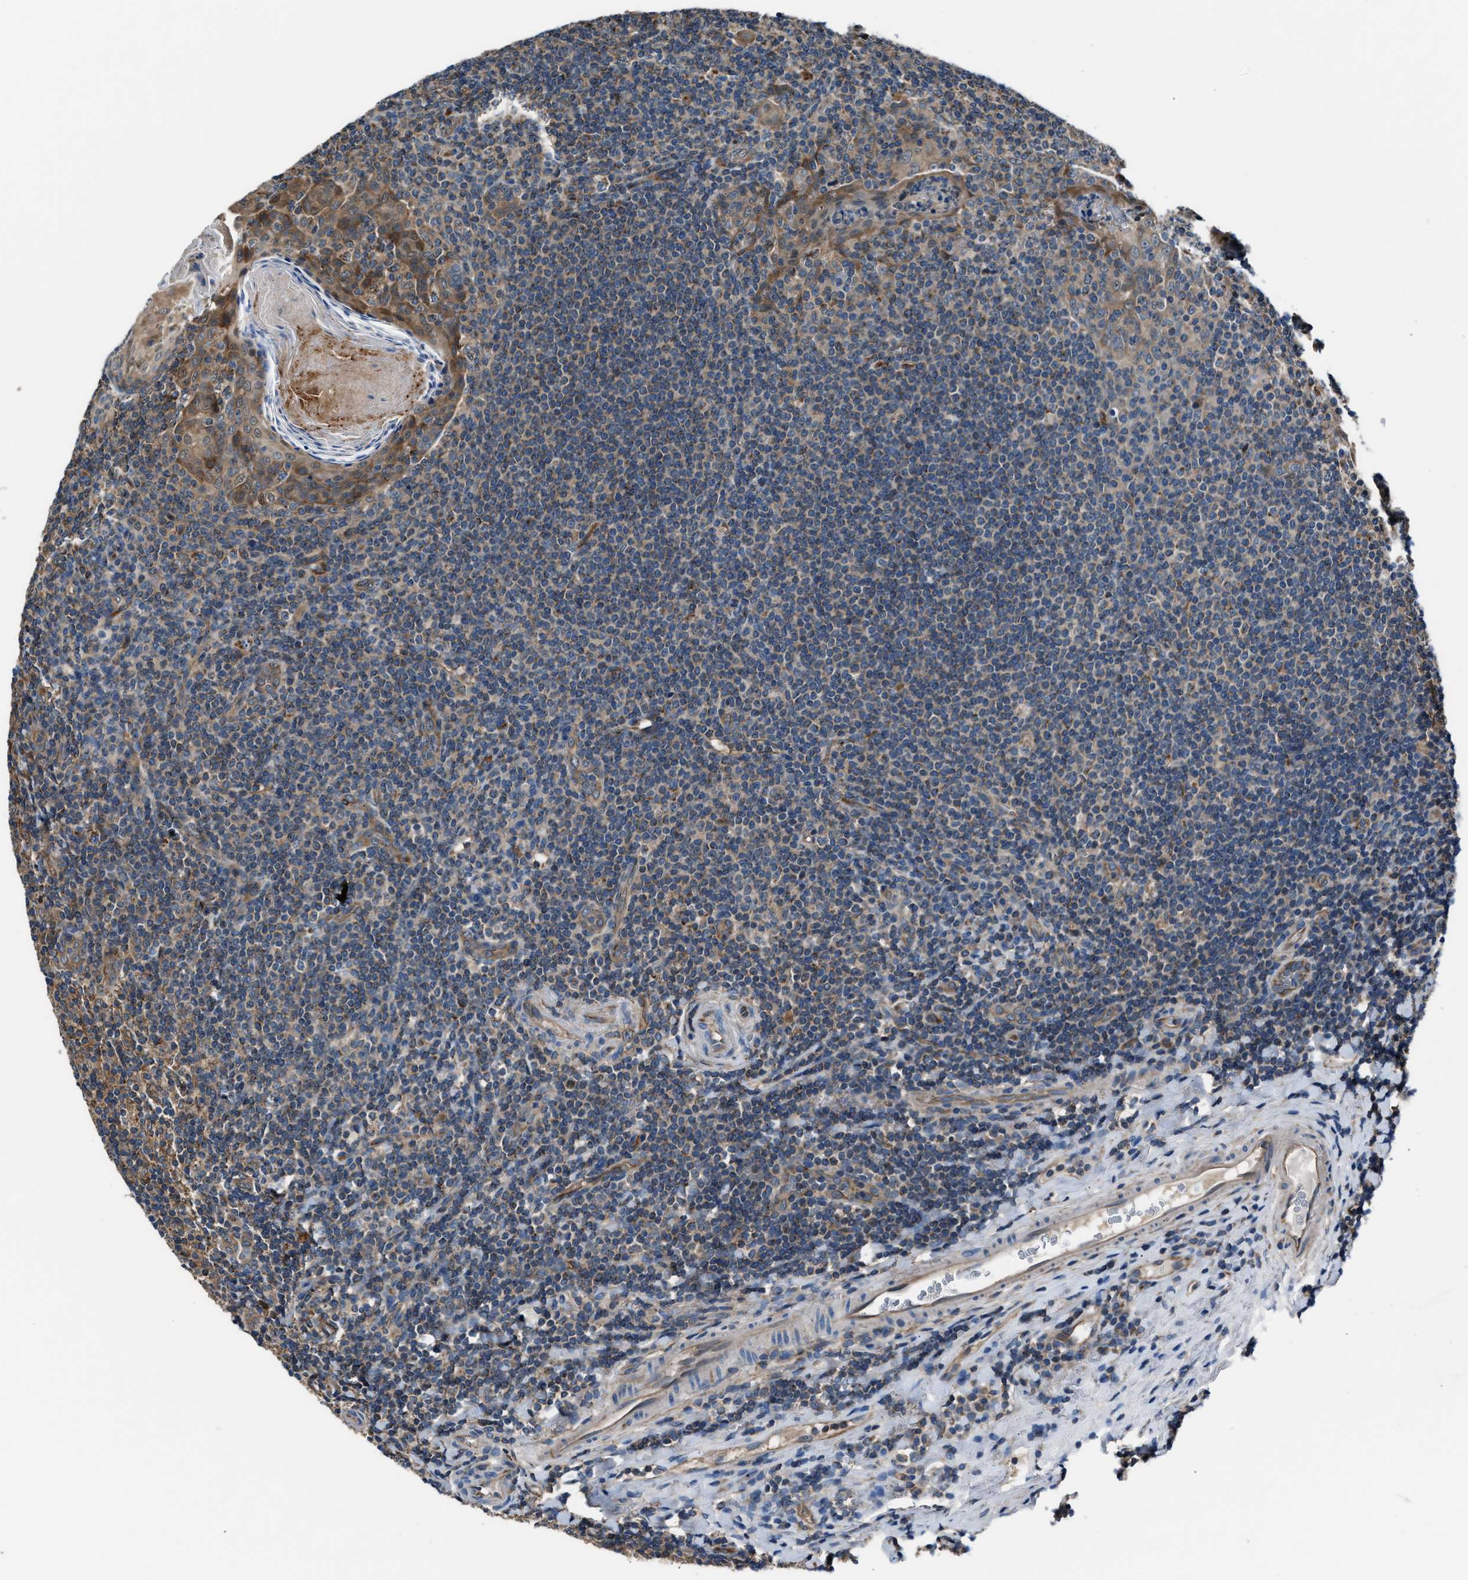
{"staining": {"intensity": "moderate", "quantity": ">75%", "location": "cytoplasmic/membranous"}, "tissue": "tonsil", "cell_type": "Germinal center cells", "image_type": "normal", "snomed": [{"axis": "morphology", "description": "Normal tissue, NOS"}, {"axis": "topography", "description": "Tonsil"}], "caption": "Brown immunohistochemical staining in benign tonsil demonstrates moderate cytoplasmic/membranous staining in approximately >75% of germinal center cells.", "gene": "ENSG00000281039", "patient": {"sex": "male", "age": 37}}